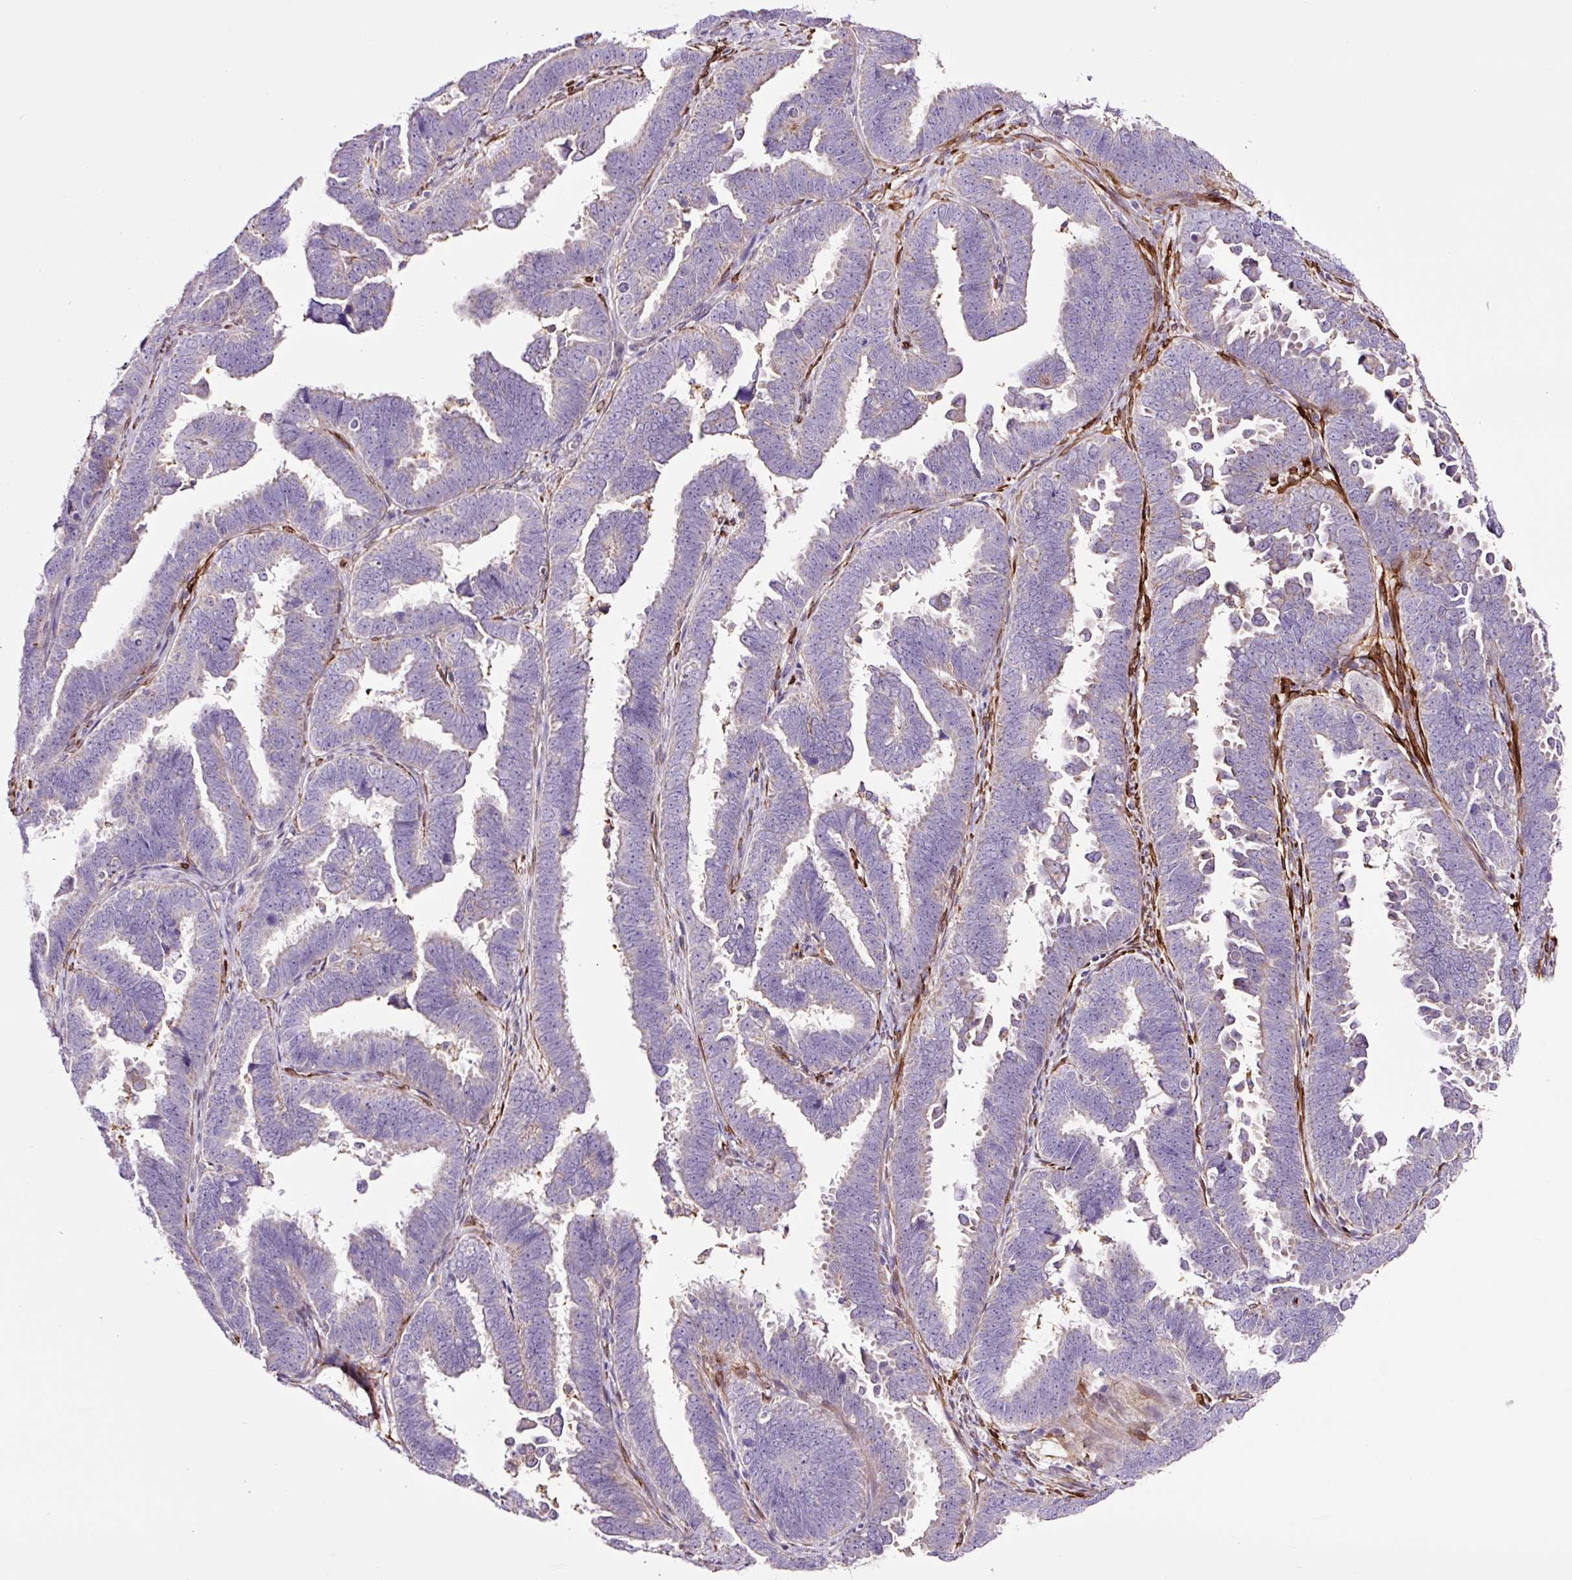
{"staining": {"intensity": "negative", "quantity": "none", "location": "none"}, "tissue": "endometrial cancer", "cell_type": "Tumor cells", "image_type": "cancer", "snomed": [{"axis": "morphology", "description": "Adenocarcinoma, NOS"}, {"axis": "topography", "description": "Endometrium"}], "caption": "High magnification brightfield microscopy of endometrial cancer stained with DAB (brown) and counterstained with hematoxylin (blue): tumor cells show no significant staining. (Immunohistochemistry (ihc), brightfield microscopy, high magnification).", "gene": "SH2D6", "patient": {"sex": "female", "age": 75}}